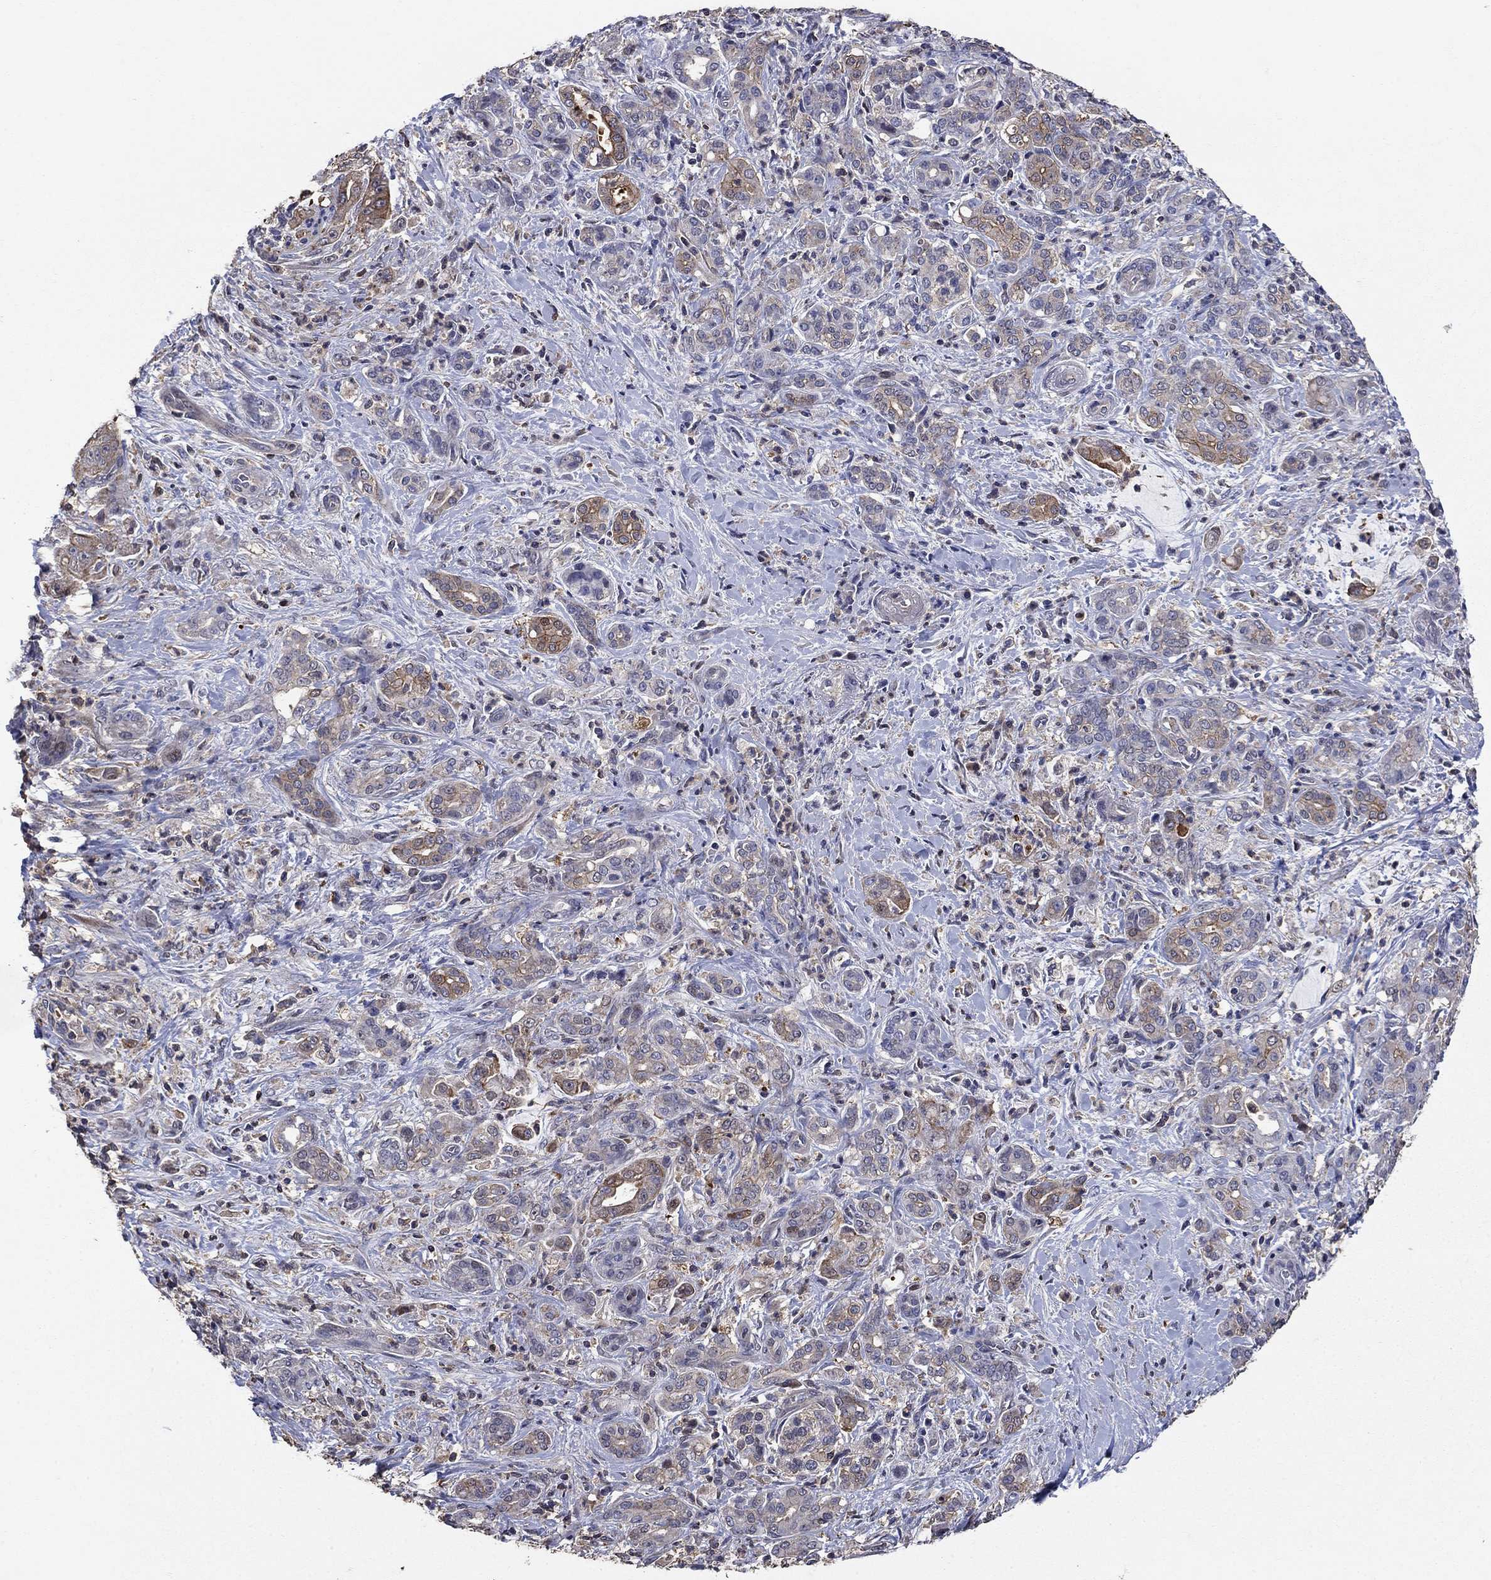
{"staining": {"intensity": "moderate", "quantity": "<25%", "location": "cytoplasmic/membranous"}, "tissue": "pancreatic cancer", "cell_type": "Tumor cells", "image_type": "cancer", "snomed": [{"axis": "morphology", "description": "Normal tissue, NOS"}, {"axis": "morphology", "description": "Inflammation, NOS"}, {"axis": "morphology", "description": "Adenocarcinoma, NOS"}, {"axis": "topography", "description": "Pancreas"}], "caption": "A brown stain highlights moderate cytoplasmic/membranous expression of a protein in human adenocarcinoma (pancreatic) tumor cells.", "gene": "DVL1", "patient": {"sex": "male", "age": 57}}